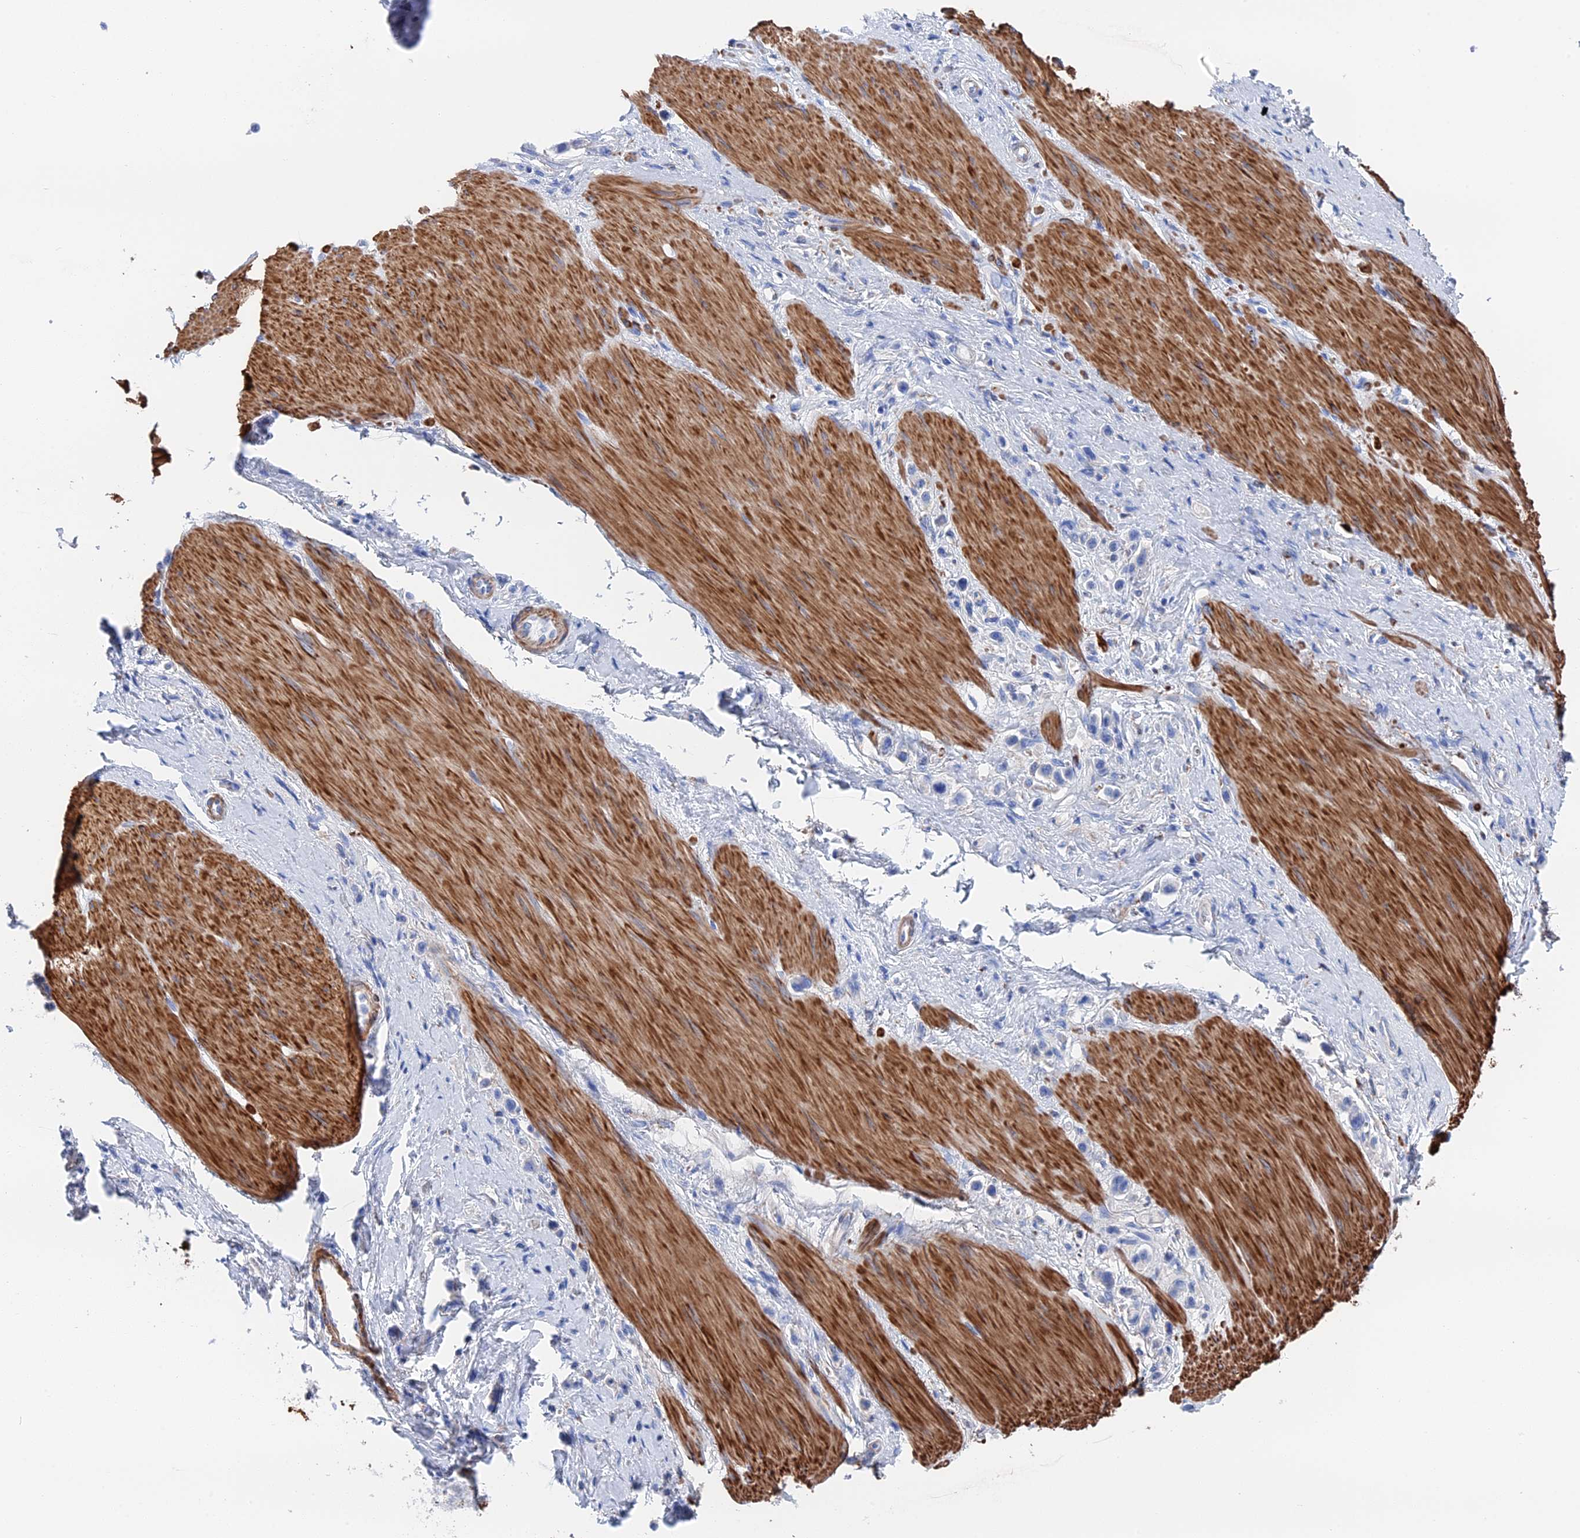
{"staining": {"intensity": "negative", "quantity": "none", "location": "none"}, "tissue": "stomach cancer", "cell_type": "Tumor cells", "image_type": "cancer", "snomed": [{"axis": "morphology", "description": "Adenocarcinoma, NOS"}, {"axis": "topography", "description": "Stomach"}], "caption": "Tumor cells are negative for brown protein staining in stomach cancer (adenocarcinoma). The staining is performed using DAB brown chromogen with nuclei counter-stained in using hematoxylin.", "gene": "STRA6", "patient": {"sex": "female", "age": 65}}